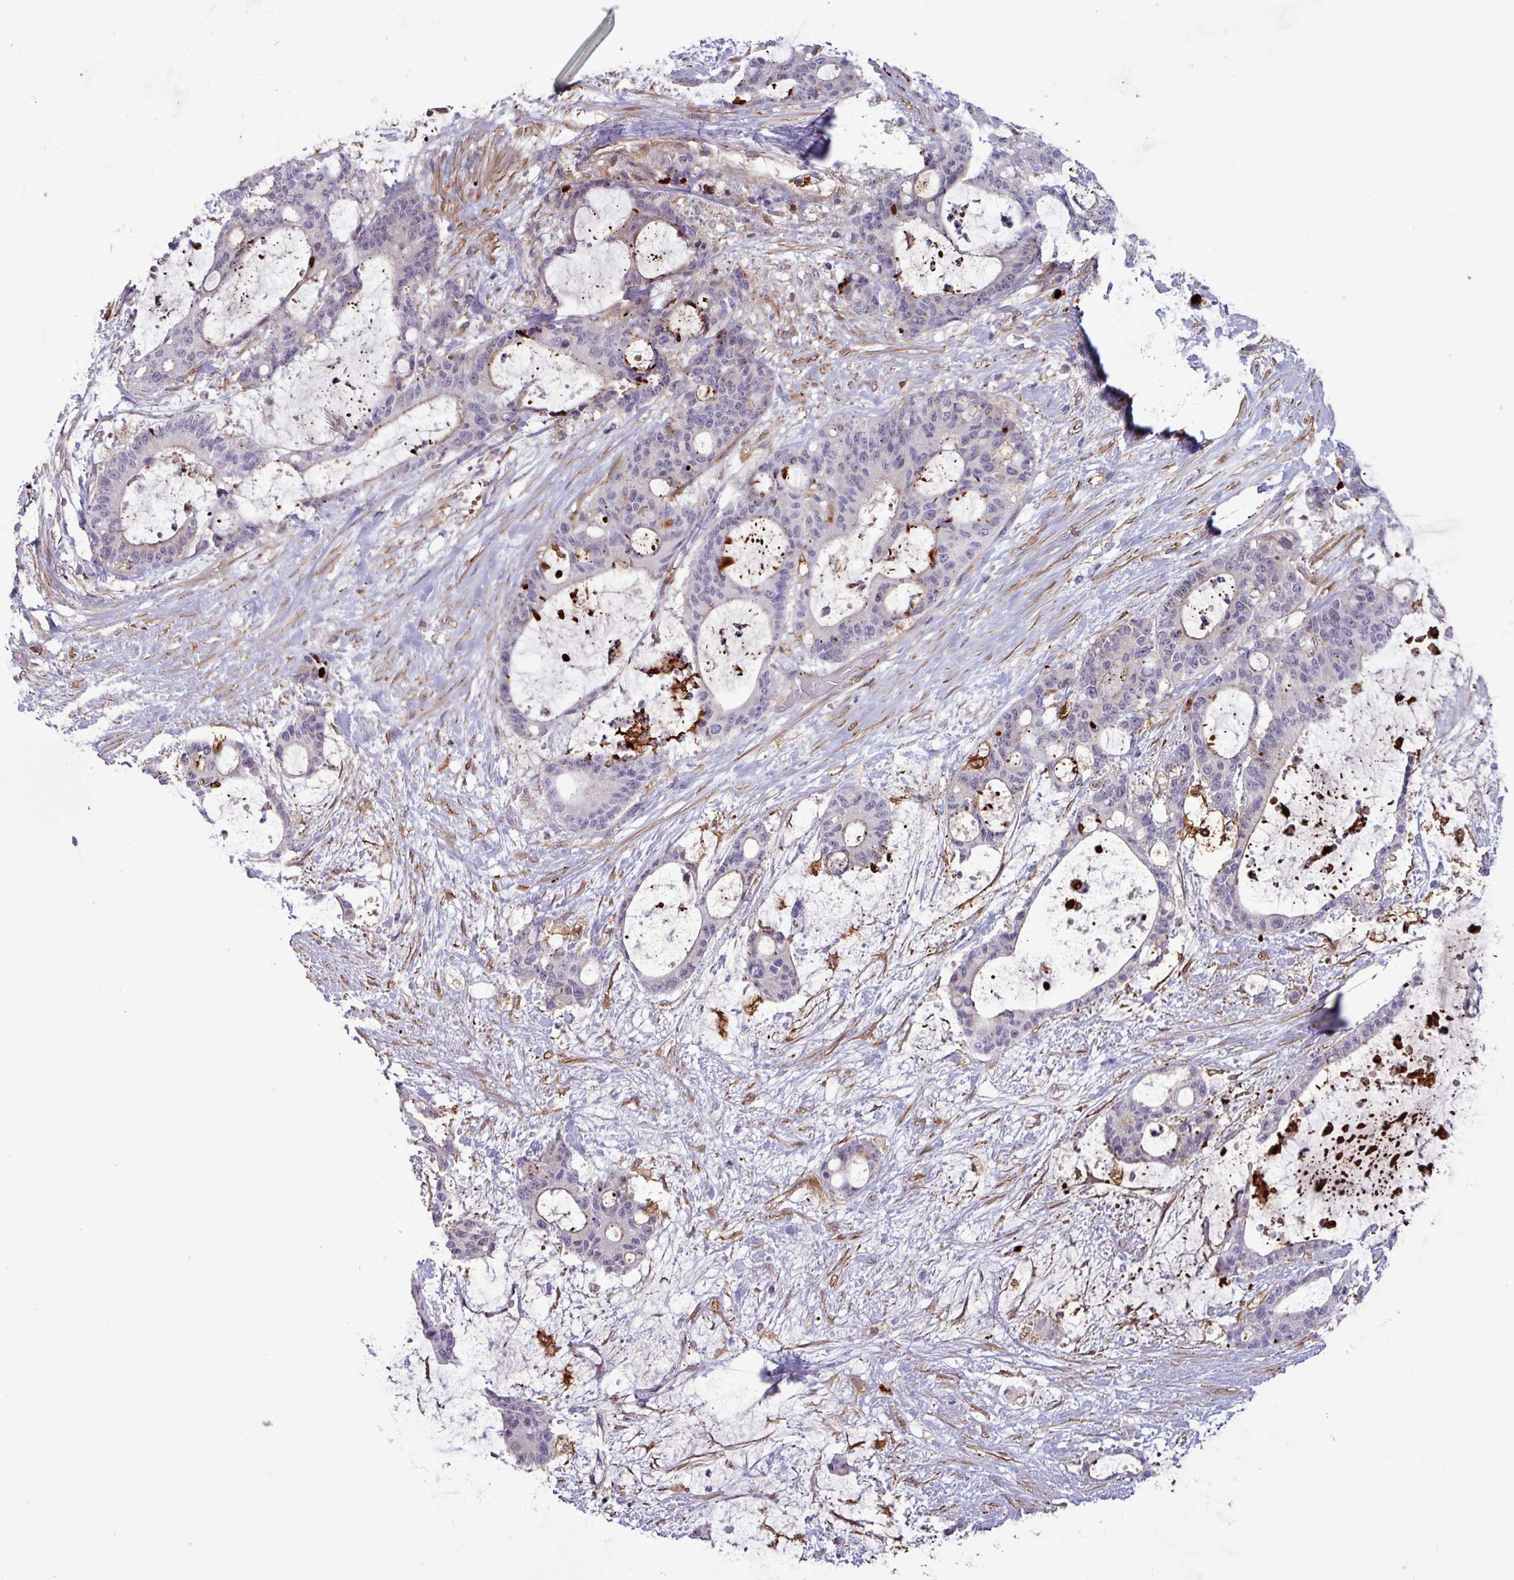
{"staining": {"intensity": "negative", "quantity": "none", "location": "none"}, "tissue": "liver cancer", "cell_type": "Tumor cells", "image_type": "cancer", "snomed": [{"axis": "morphology", "description": "Normal tissue, NOS"}, {"axis": "morphology", "description": "Cholangiocarcinoma"}, {"axis": "topography", "description": "Liver"}, {"axis": "topography", "description": "Peripheral nerve tissue"}], "caption": "Immunohistochemical staining of liver cancer exhibits no significant staining in tumor cells. The staining was performed using DAB (3,3'-diaminobenzidine) to visualize the protein expression in brown, while the nuclei were stained in blue with hematoxylin (Magnification: 20x).", "gene": "PCED1A", "patient": {"sex": "female", "age": 73}}